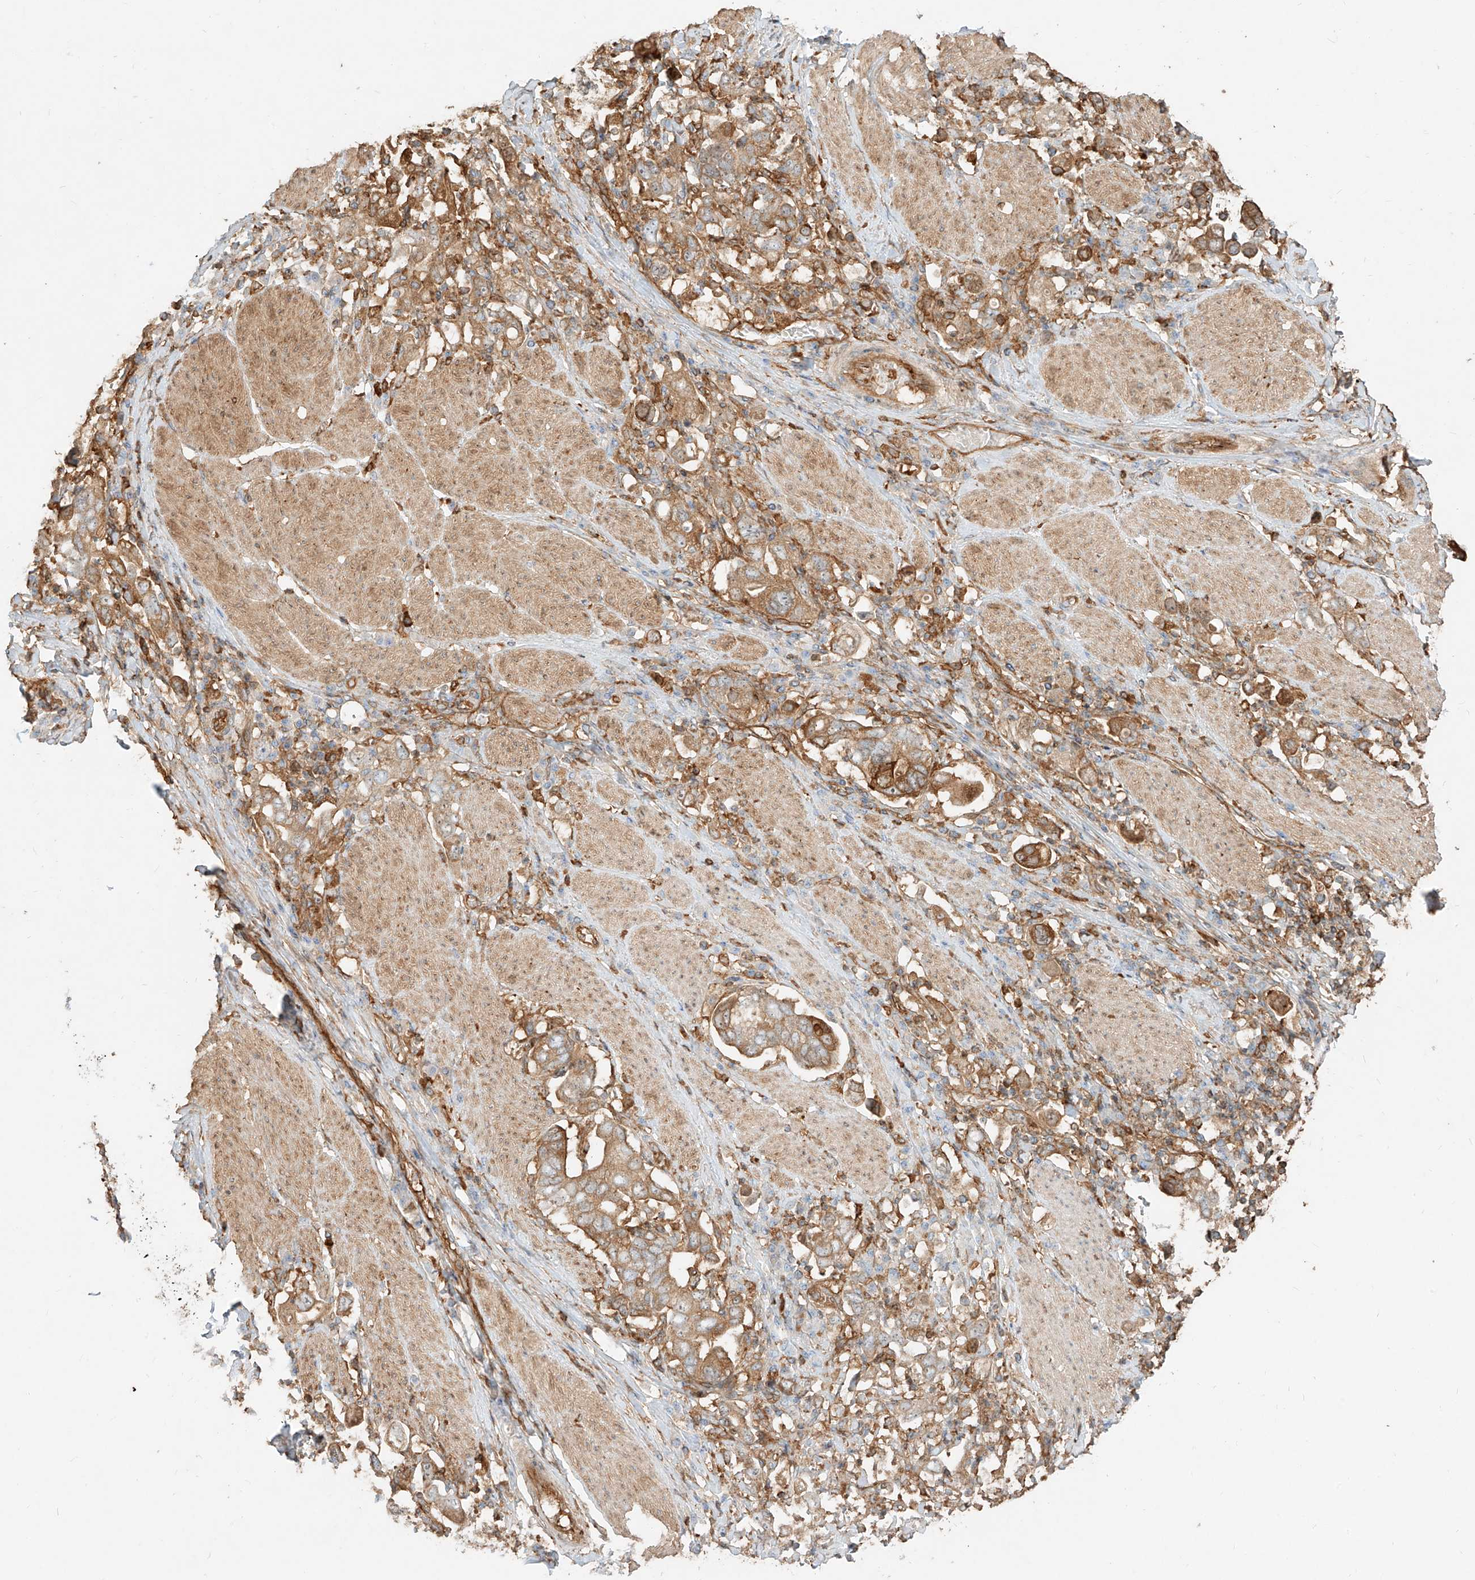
{"staining": {"intensity": "moderate", "quantity": ">75%", "location": "cytoplasmic/membranous"}, "tissue": "stomach cancer", "cell_type": "Tumor cells", "image_type": "cancer", "snomed": [{"axis": "morphology", "description": "Adenocarcinoma, NOS"}, {"axis": "topography", "description": "Stomach, upper"}], "caption": "Stomach adenocarcinoma stained with IHC reveals moderate cytoplasmic/membranous positivity in approximately >75% of tumor cells. Nuclei are stained in blue.", "gene": "SNX9", "patient": {"sex": "male", "age": 62}}